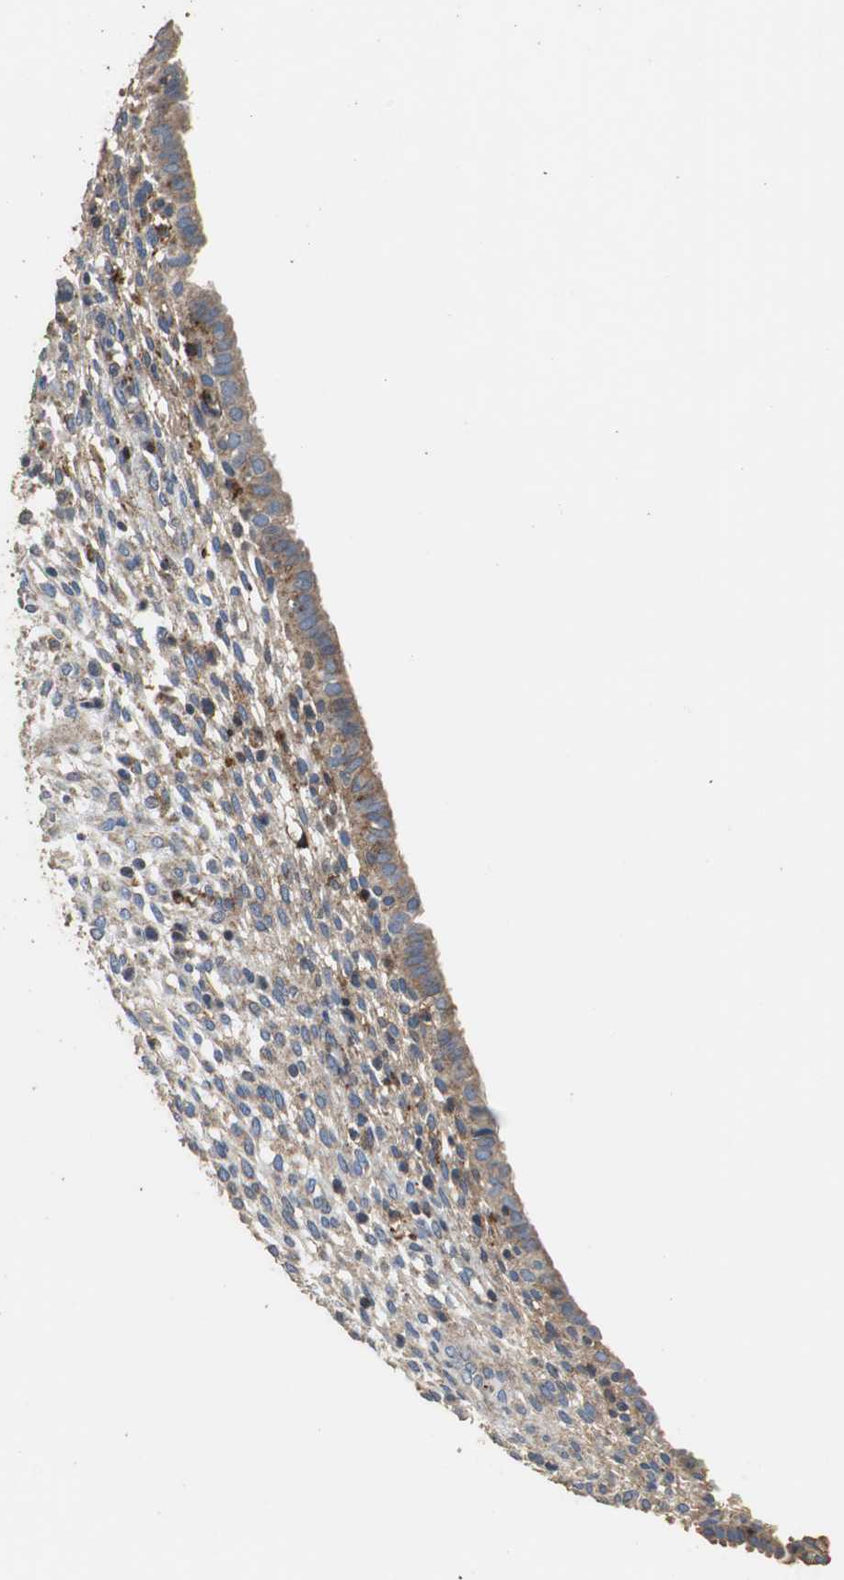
{"staining": {"intensity": "weak", "quantity": ">75%", "location": "cytoplasmic/membranous"}, "tissue": "endometrium", "cell_type": "Cells in endometrial stroma", "image_type": "normal", "snomed": [{"axis": "morphology", "description": "Normal tissue, NOS"}, {"axis": "topography", "description": "Endometrium"}], "caption": "The image shows immunohistochemical staining of unremarkable endometrium. There is weak cytoplasmic/membranous staining is identified in about >75% of cells in endometrial stroma.", "gene": "PRKRA", "patient": {"sex": "female", "age": 72}}